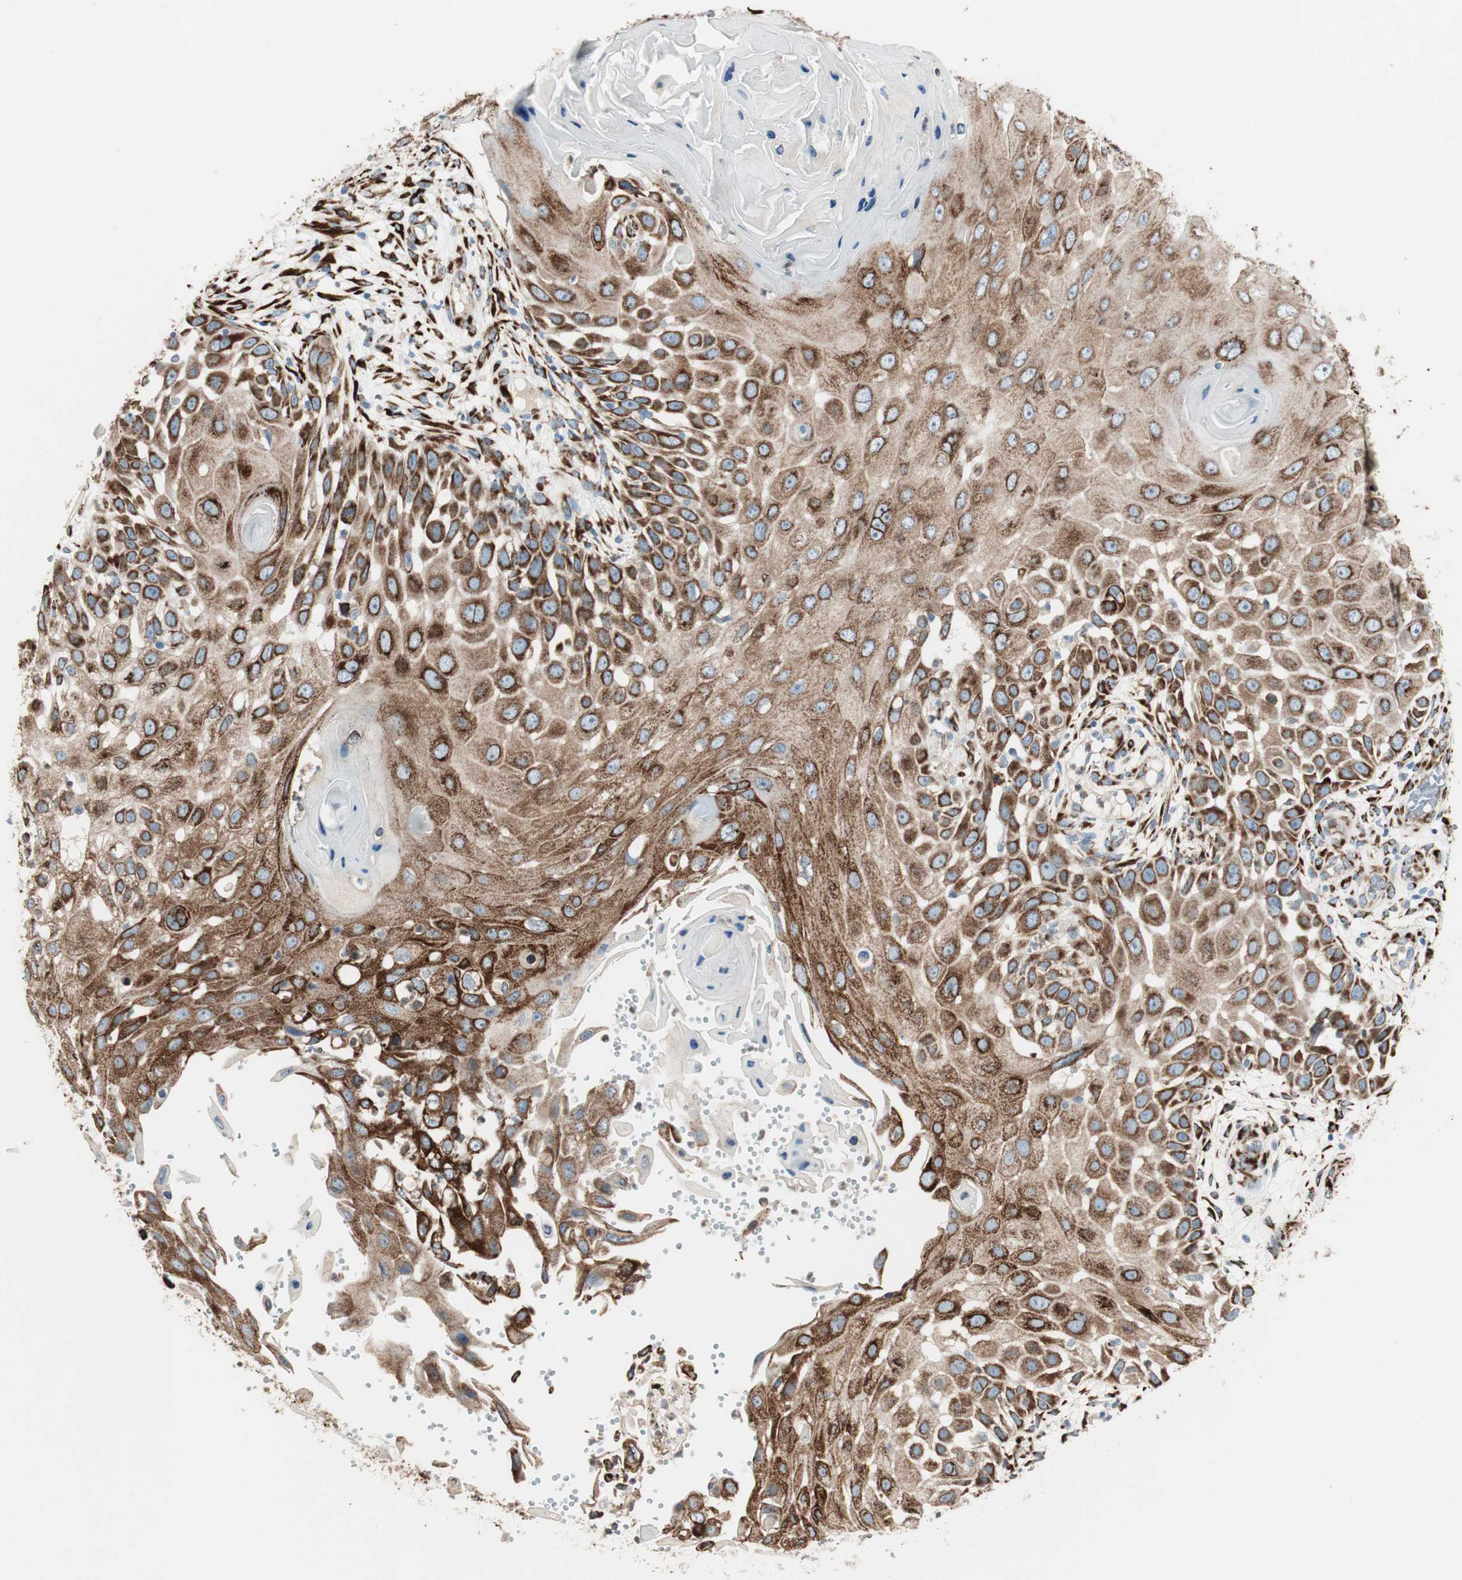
{"staining": {"intensity": "strong", "quantity": ">75%", "location": "cytoplasmic/membranous"}, "tissue": "skin cancer", "cell_type": "Tumor cells", "image_type": "cancer", "snomed": [{"axis": "morphology", "description": "Squamous cell carcinoma, NOS"}, {"axis": "topography", "description": "Skin"}], "caption": "High-magnification brightfield microscopy of skin squamous cell carcinoma stained with DAB (3,3'-diaminobenzidine) (brown) and counterstained with hematoxylin (blue). tumor cells exhibit strong cytoplasmic/membranous positivity is seen in approximately>75% of cells.", "gene": "P4HTM", "patient": {"sex": "female", "age": 44}}